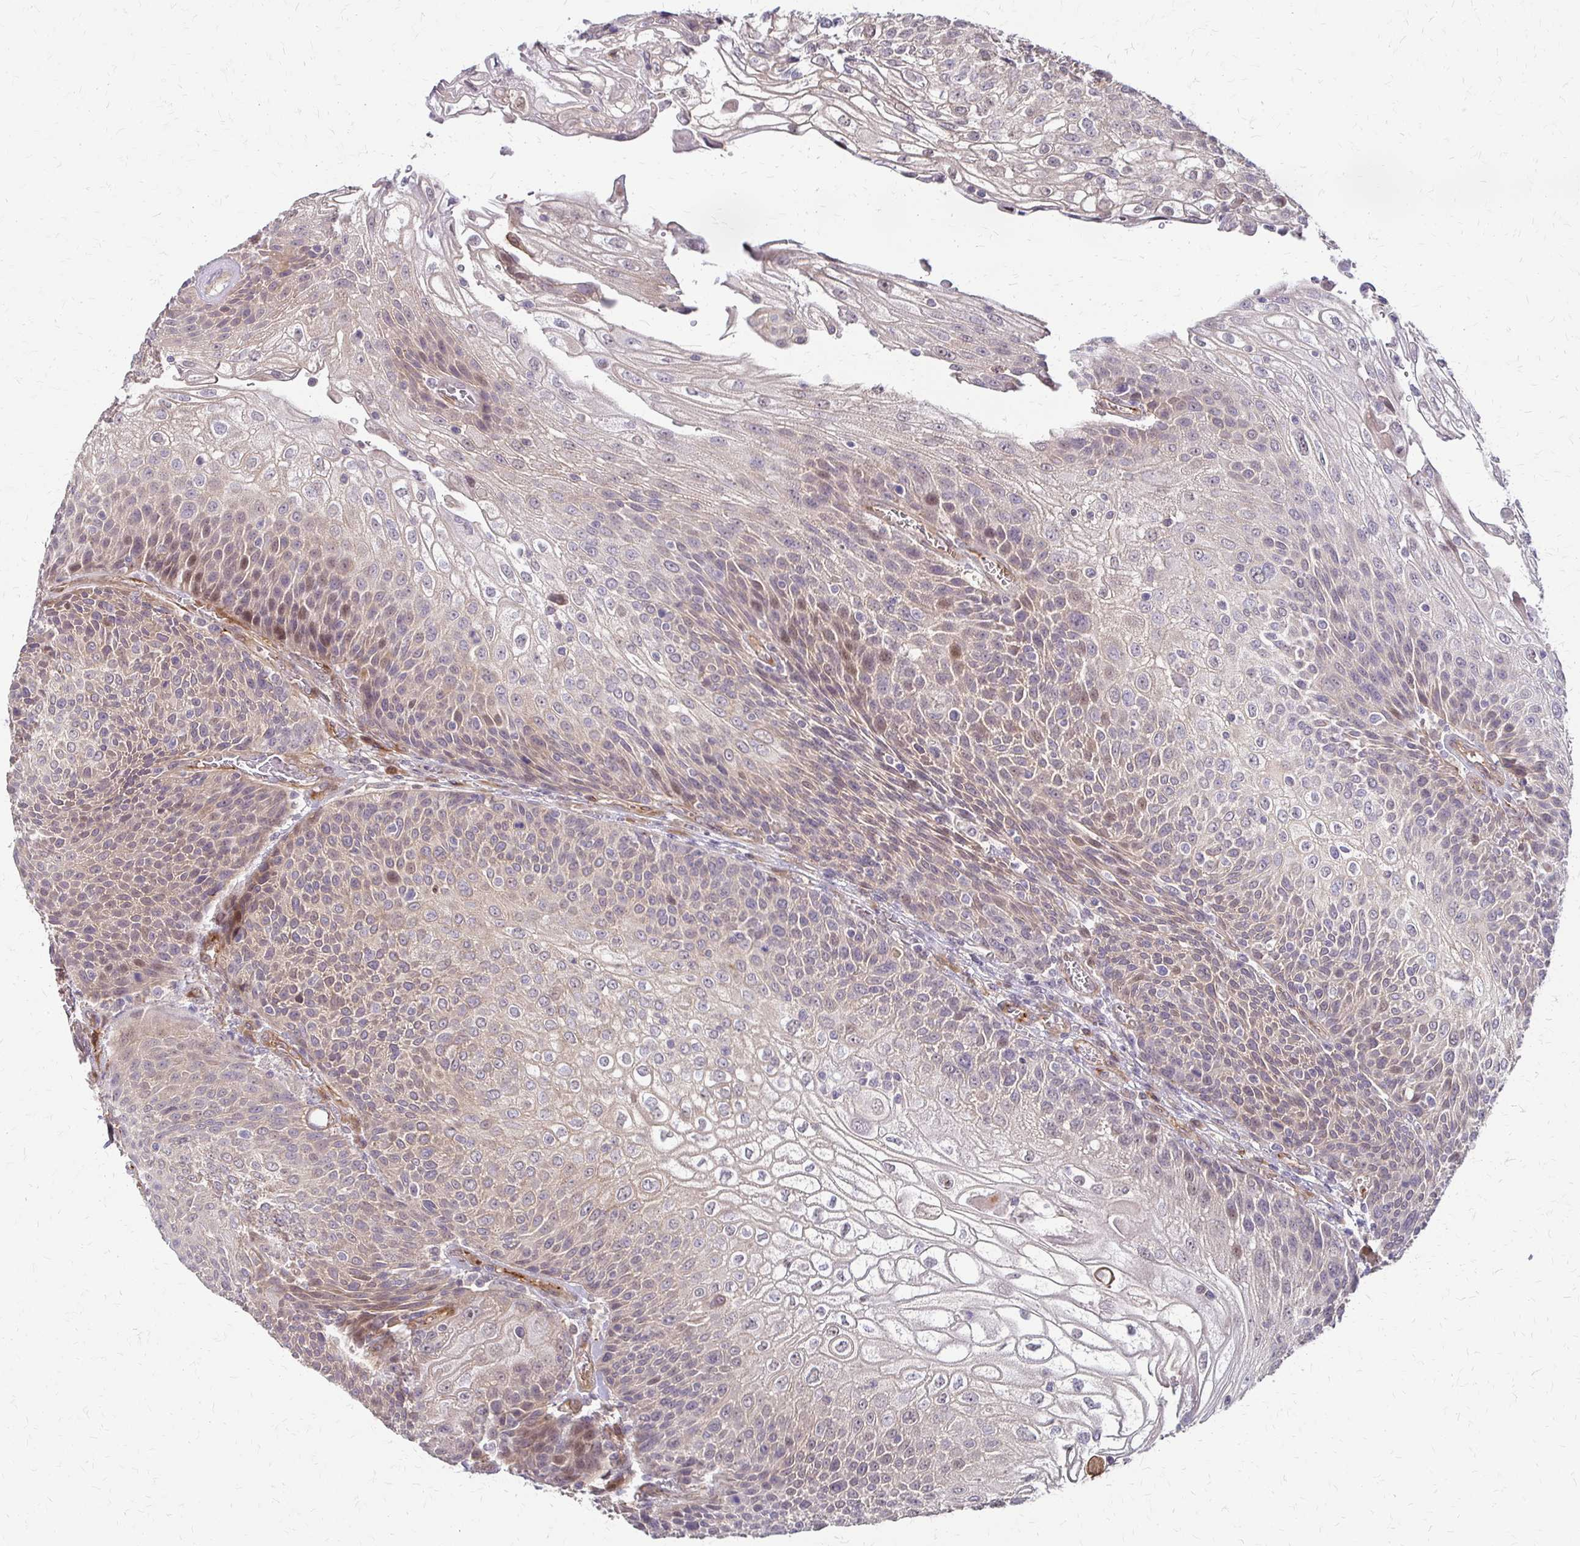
{"staining": {"intensity": "weak", "quantity": "<25%", "location": "cytoplasmic/membranous"}, "tissue": "urothelial cancer", "cell_type": "Tumor cells", "image_type": "cancer", "snomed": [{"axis": "morphology", "description": "Urothelial carcinoma, High grade"}, {"axis": "topography", "description": "Urinary bladder"}], "caption": "Immunohistochemistry of human urothelial cancer exhibits no staining in tumor cells.", "gene": "CFL2", "patient": {"sex": "female", "age": 70}}